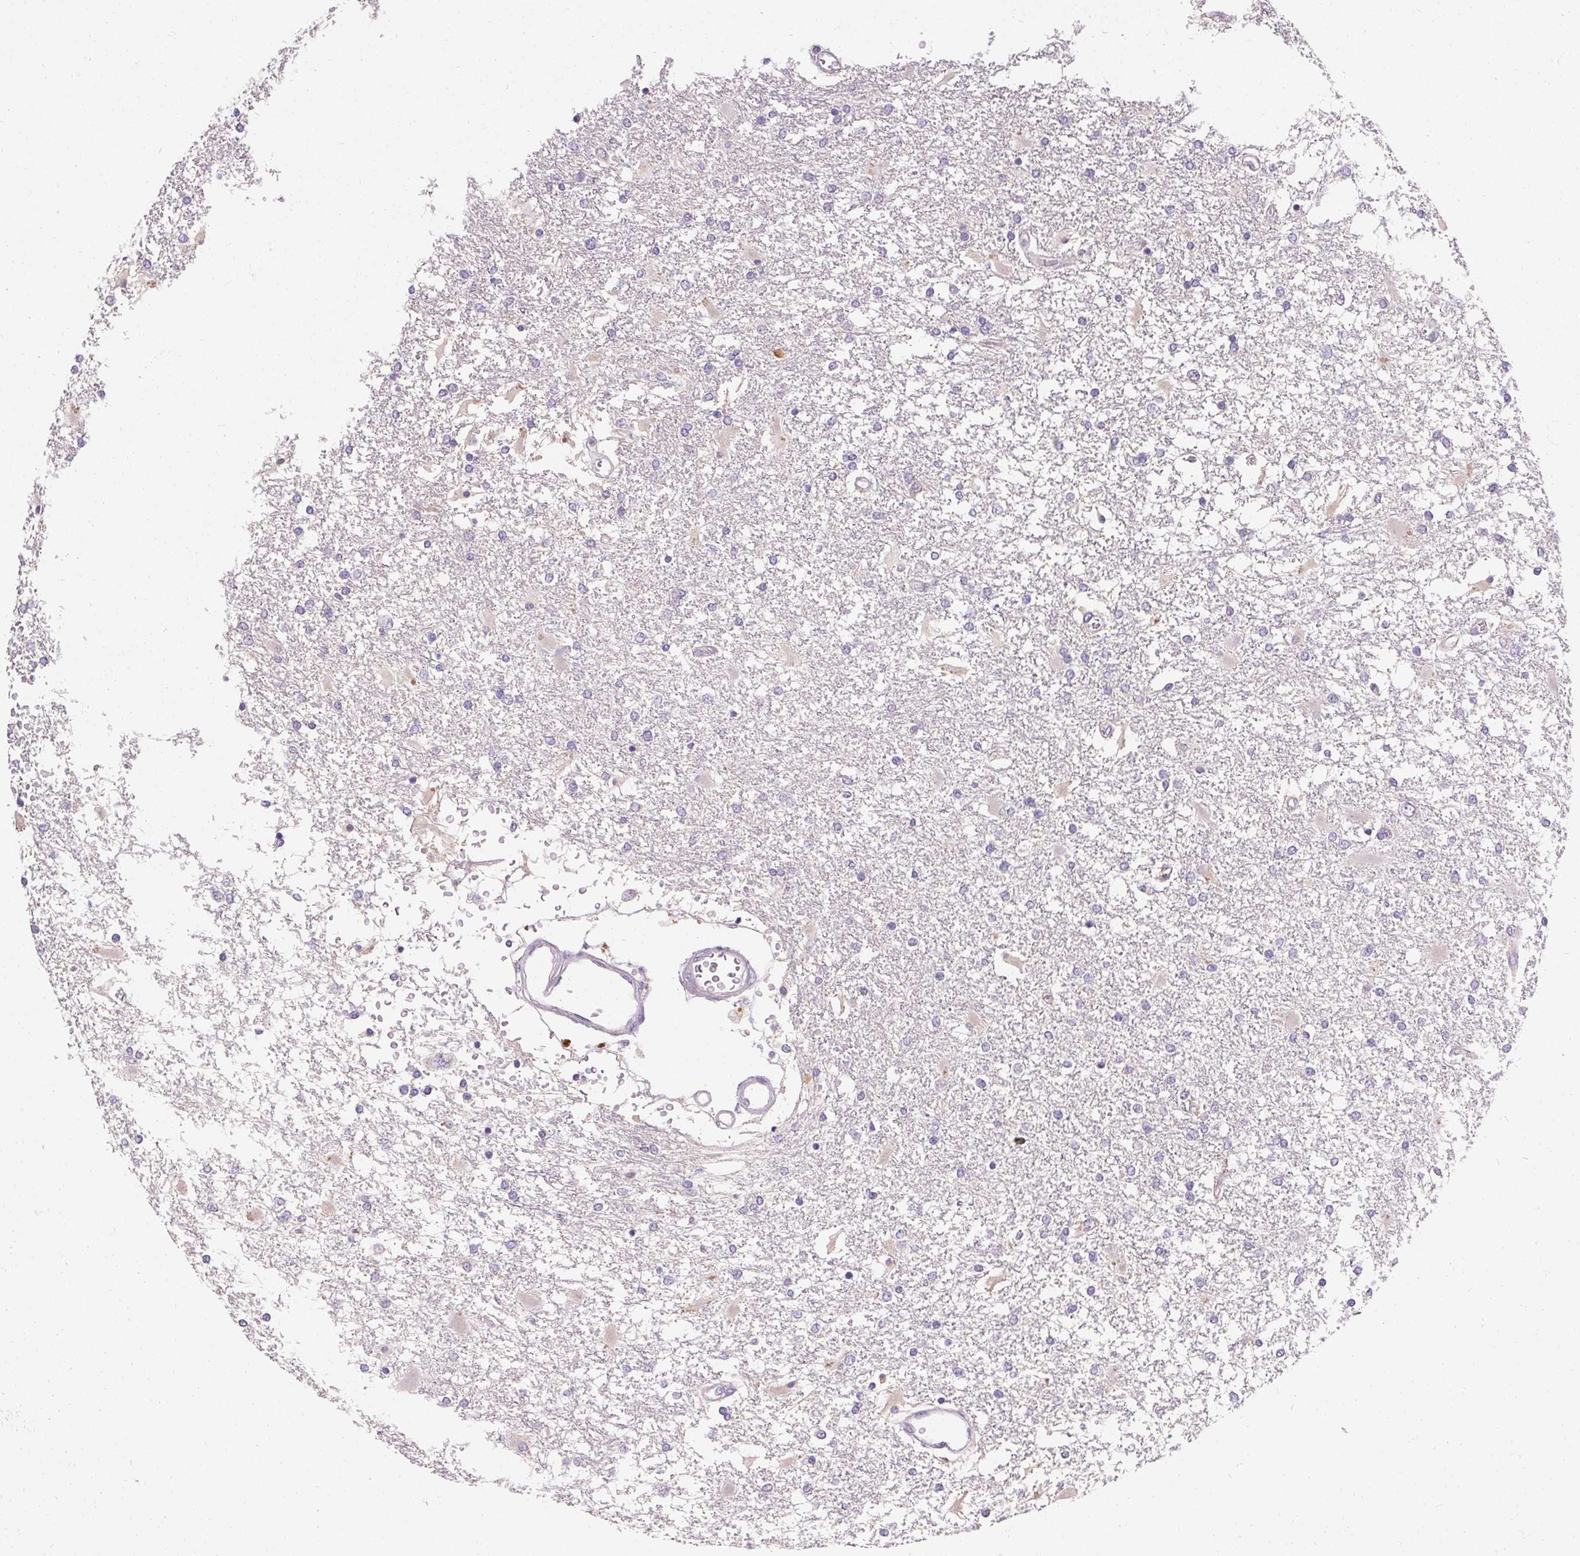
{"staining": {"intensity": "negative", "quantity": "none", "location": "none"}, "tissue": "glioma", "cell_type": "Tumor cells", "image_type": "cancer", "snomed": [{"axis": "morphology", "description": "Glioma, malignant, High grade"}, {"axis": "topography", "description": "Cerebral cortex"}], "caption": "DAB (3,3'-diaminobenzidine) immunohistochemical staining of human high-grade glioma (malignant) demonstrates no significant positivity in tumor cells.", "gene": "TRIP13", "patient": {"sex": "male", "age": 79}}